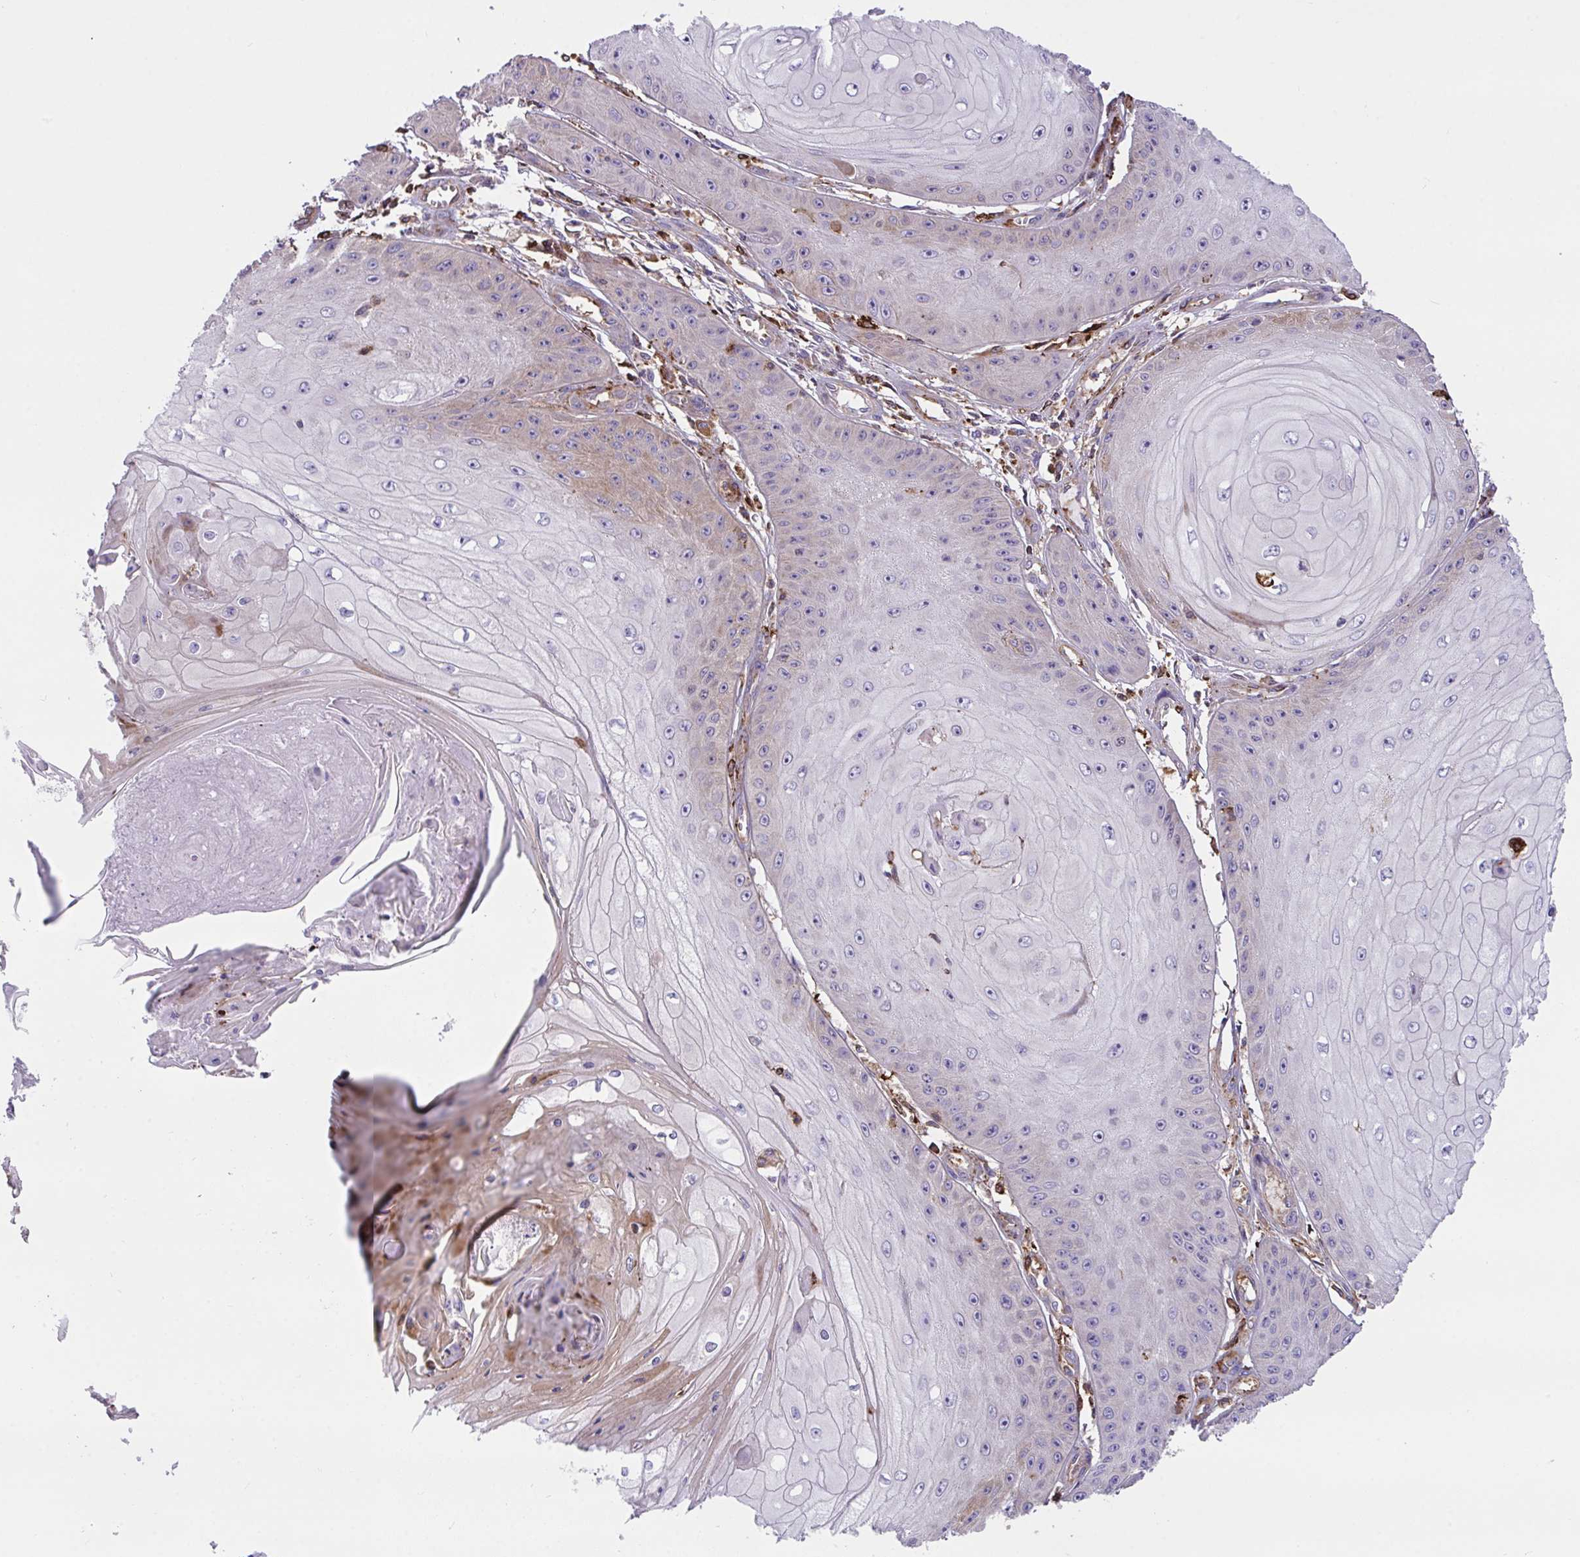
{"staining": {"intensity": "weak", "quantity": "<25%", "location": "cytoplasmic/membranous"}, "tissue": "skin cancer", "cell_type": "Tumor cells", "image_type": "cancer", "snomed": [{"axis": "morphology", "description": "Squamous cell carcinoma, NOS"}, {"axis": "topography", "description": "Skin"}], "caption": "High magnification brightfield microscopy of skin cancer (squamous cell carcinoma) stained with DAB (3,3'-diaminobenzidine) (brown) and counterstained with hematoxylin (blue): tumor cells show no significant staining.", "gene": "PPIH", "patient": {"sex": "male", "age": 70}}